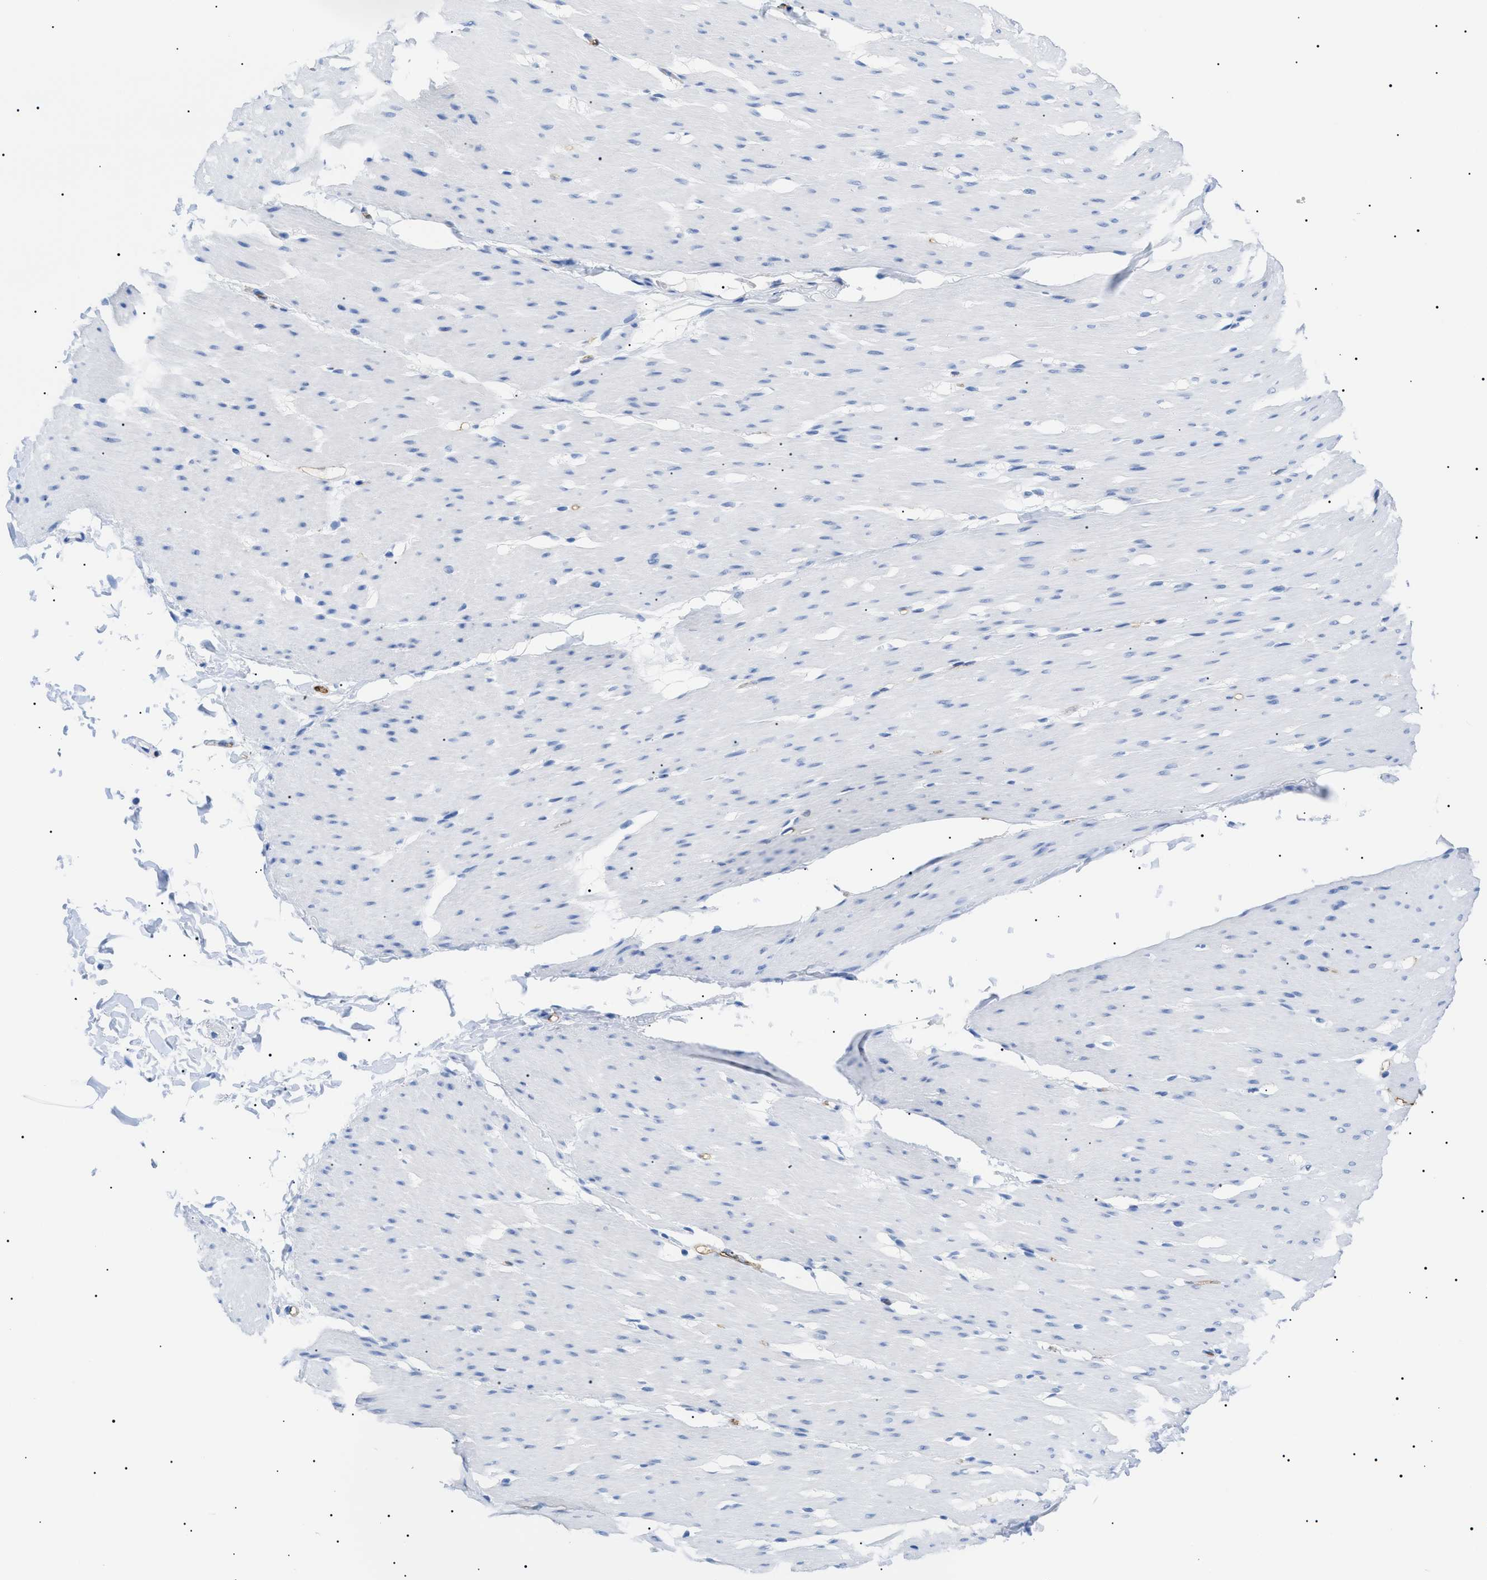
{"staining": {"intensity": "negative", "quantity": "none", "location": "none"}, "tissue": "smooth muscle", "cell_type": "Smooth muscle cells", "image_type": "normal", "snomed": [{"axis": "morphology", "description": "Normal tissue, NOS"}, {"axis": "topography", "description": "Smooth muscle"}, {"axis": "topography", "description": "Colon"}], "caption": "Immunohistochemistry (IHC) histopathology image of normal smooth muscle: smooth muscle stained with DAB reveals no significant protein positivity in smooth muscle cells. The staining was performed using DAB (3,3'-diaminobenzidine) to visualize the protein expression in brown, while the nuclei were stained in blue with hematoxylin (Magnification: 20x).", "gene": "PODXL", "patient": {"sex": "male", "age": 67}}